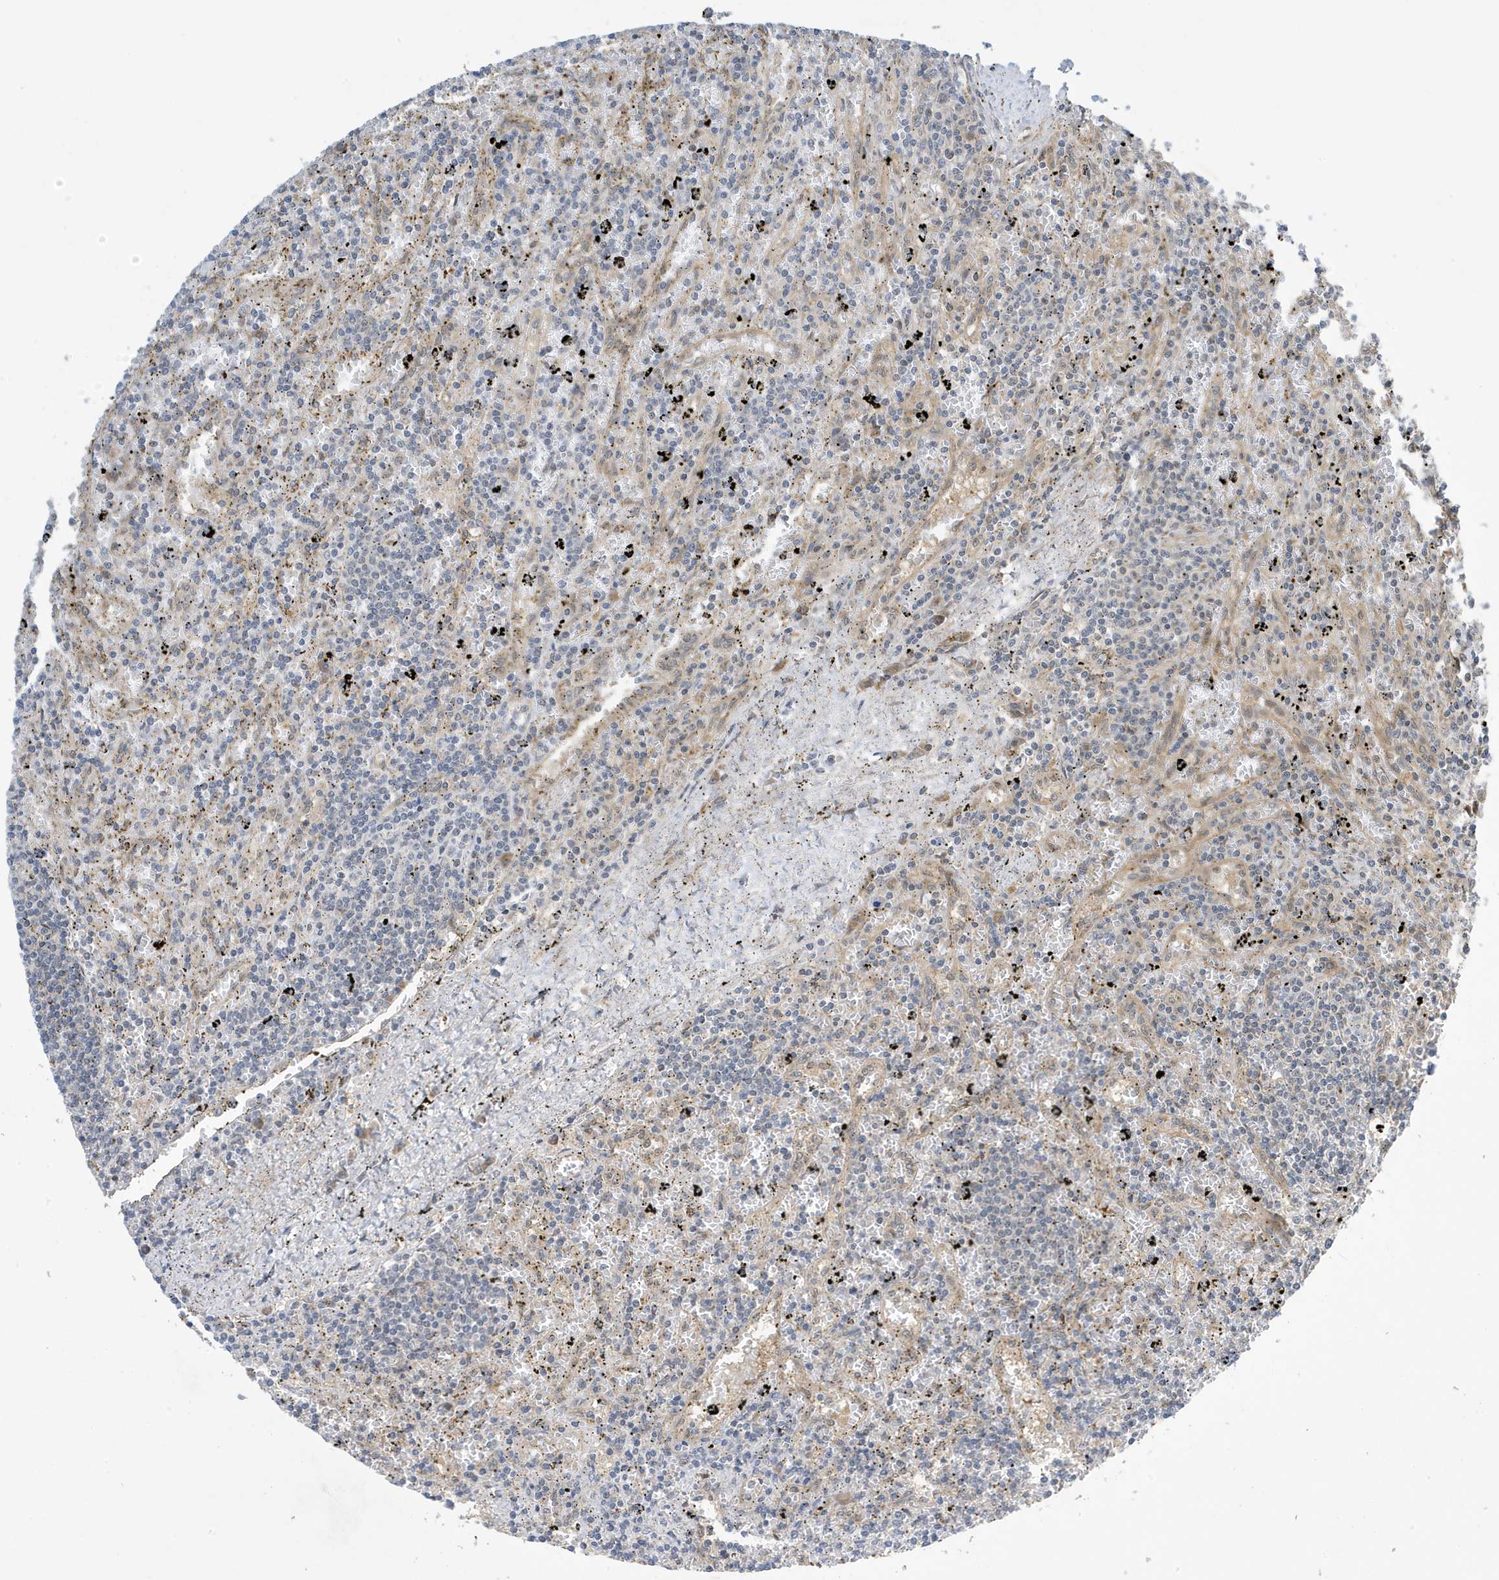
{"staining": {"intensity": "negative", "quantity": "none", "location": "none"}, "tissue": "lymphoma", "cell_type": "Tumor cells", "image_type": "cancer", "snomed": [{"axis": "morphology", "description": "Malignant lymphoma, non-Hodgkin's type, Low grade"}, {"axis": "topography", "description": "Spleen"}], "caption": "This is an immunohistochemistry (IHC) image of low-grade malignant lymphoma, non-Hodgkin's type. There is no positivity in tumor cells.", "gene": "NCOA7", "patient": {"sex": "male", "age": 76}}